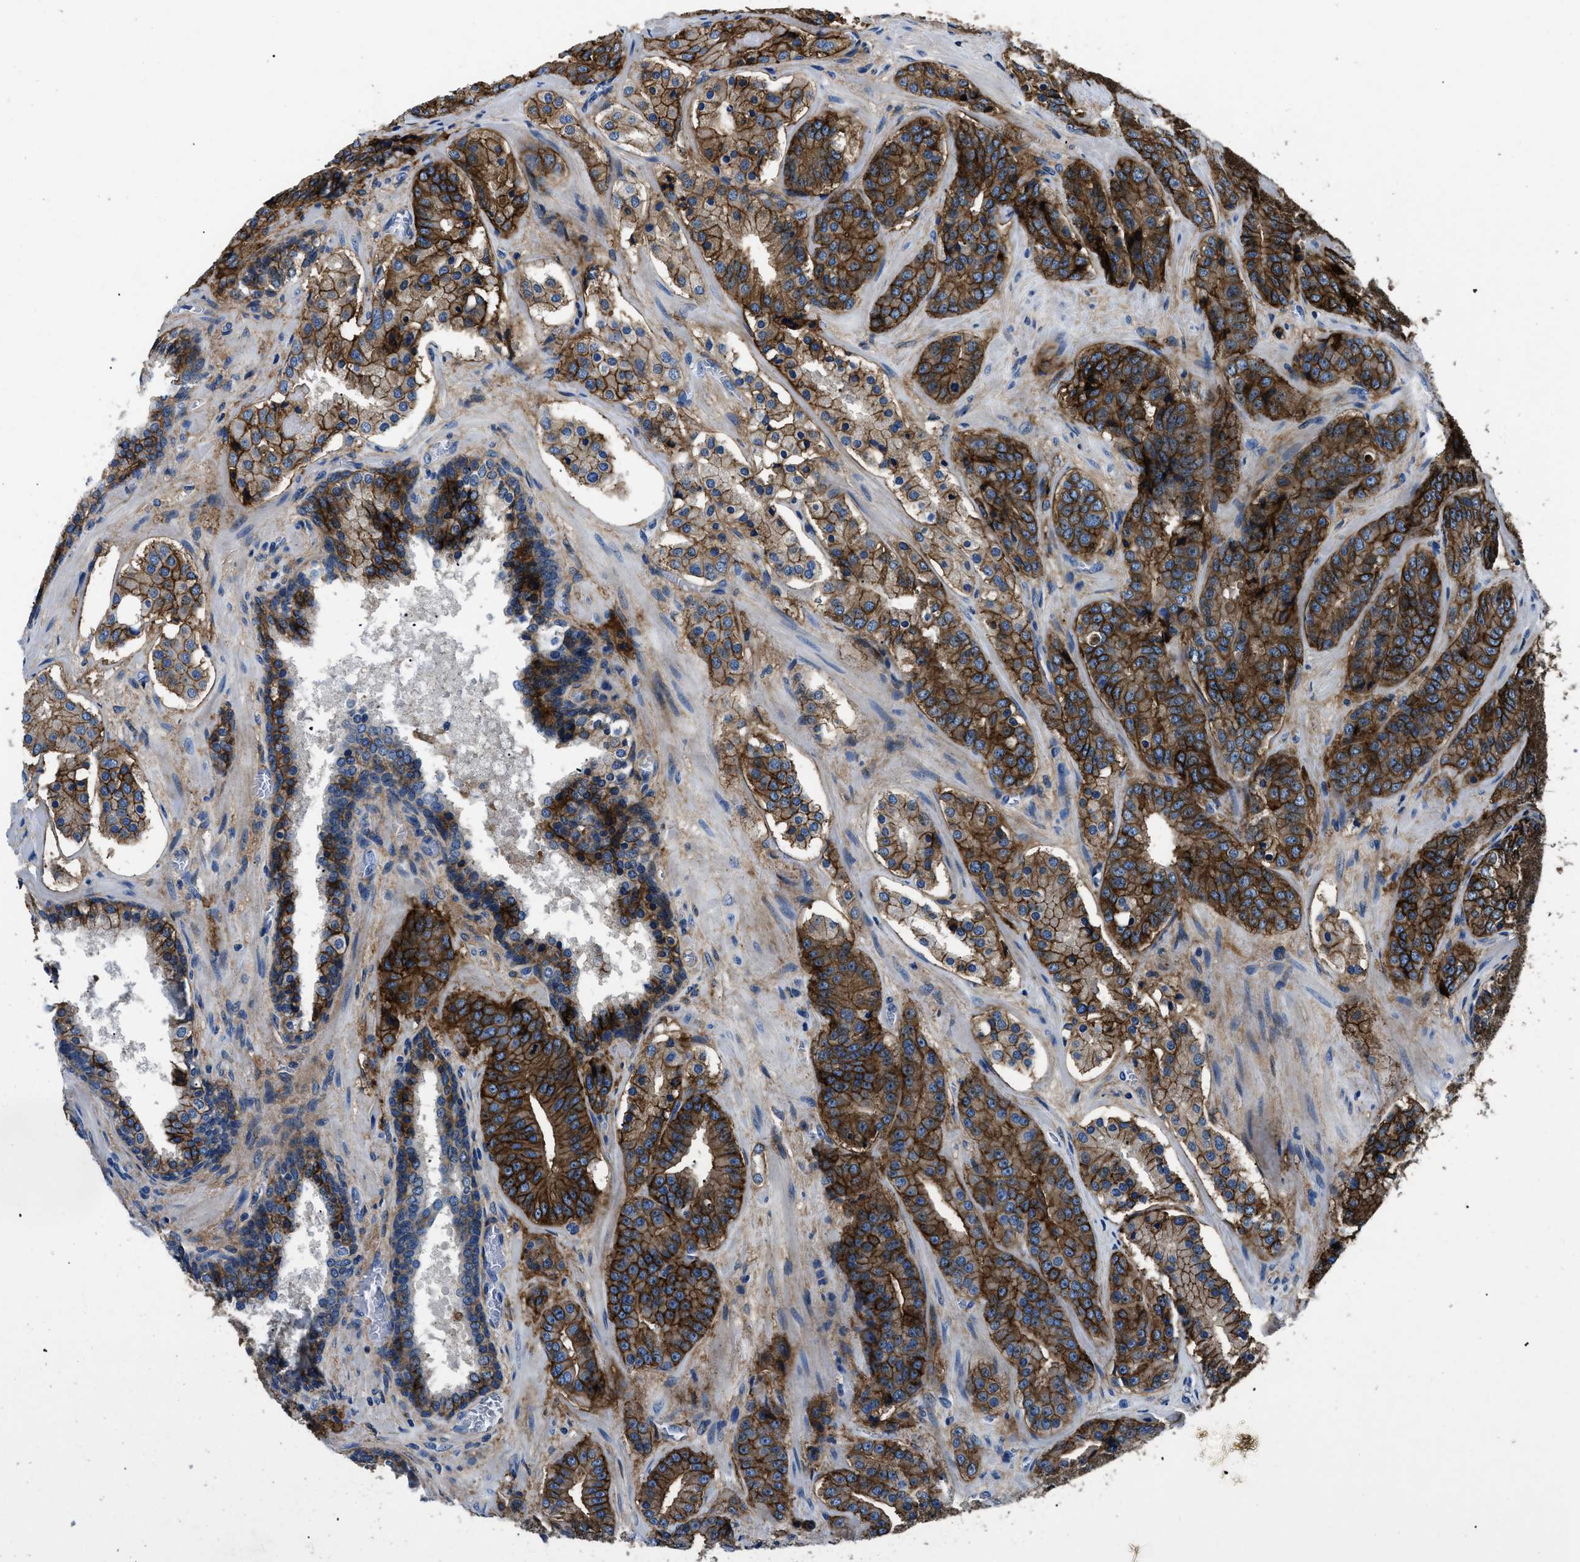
{"staining": {"intensity": "strong", "quantity": ">75%", "location": "cytoplasmic/membranous"}, "tissue": "prostate cancer", "cell_type": "Tumor cells", "image_type": "cancer", "snomed": [{"axis": "morphology", "description": "Adenocarcinoma, High grade"}, {"axis": "topography", "description": "Prostate"}], "caption": "Protein expression analysis of adenocarcinoma (high-grade) (prostate) reveals strong cytoplasmic/membranous staining in about >75% of tumor cells.", "gene": "CD276", "patient": {"sex": "male", "age": 60}}